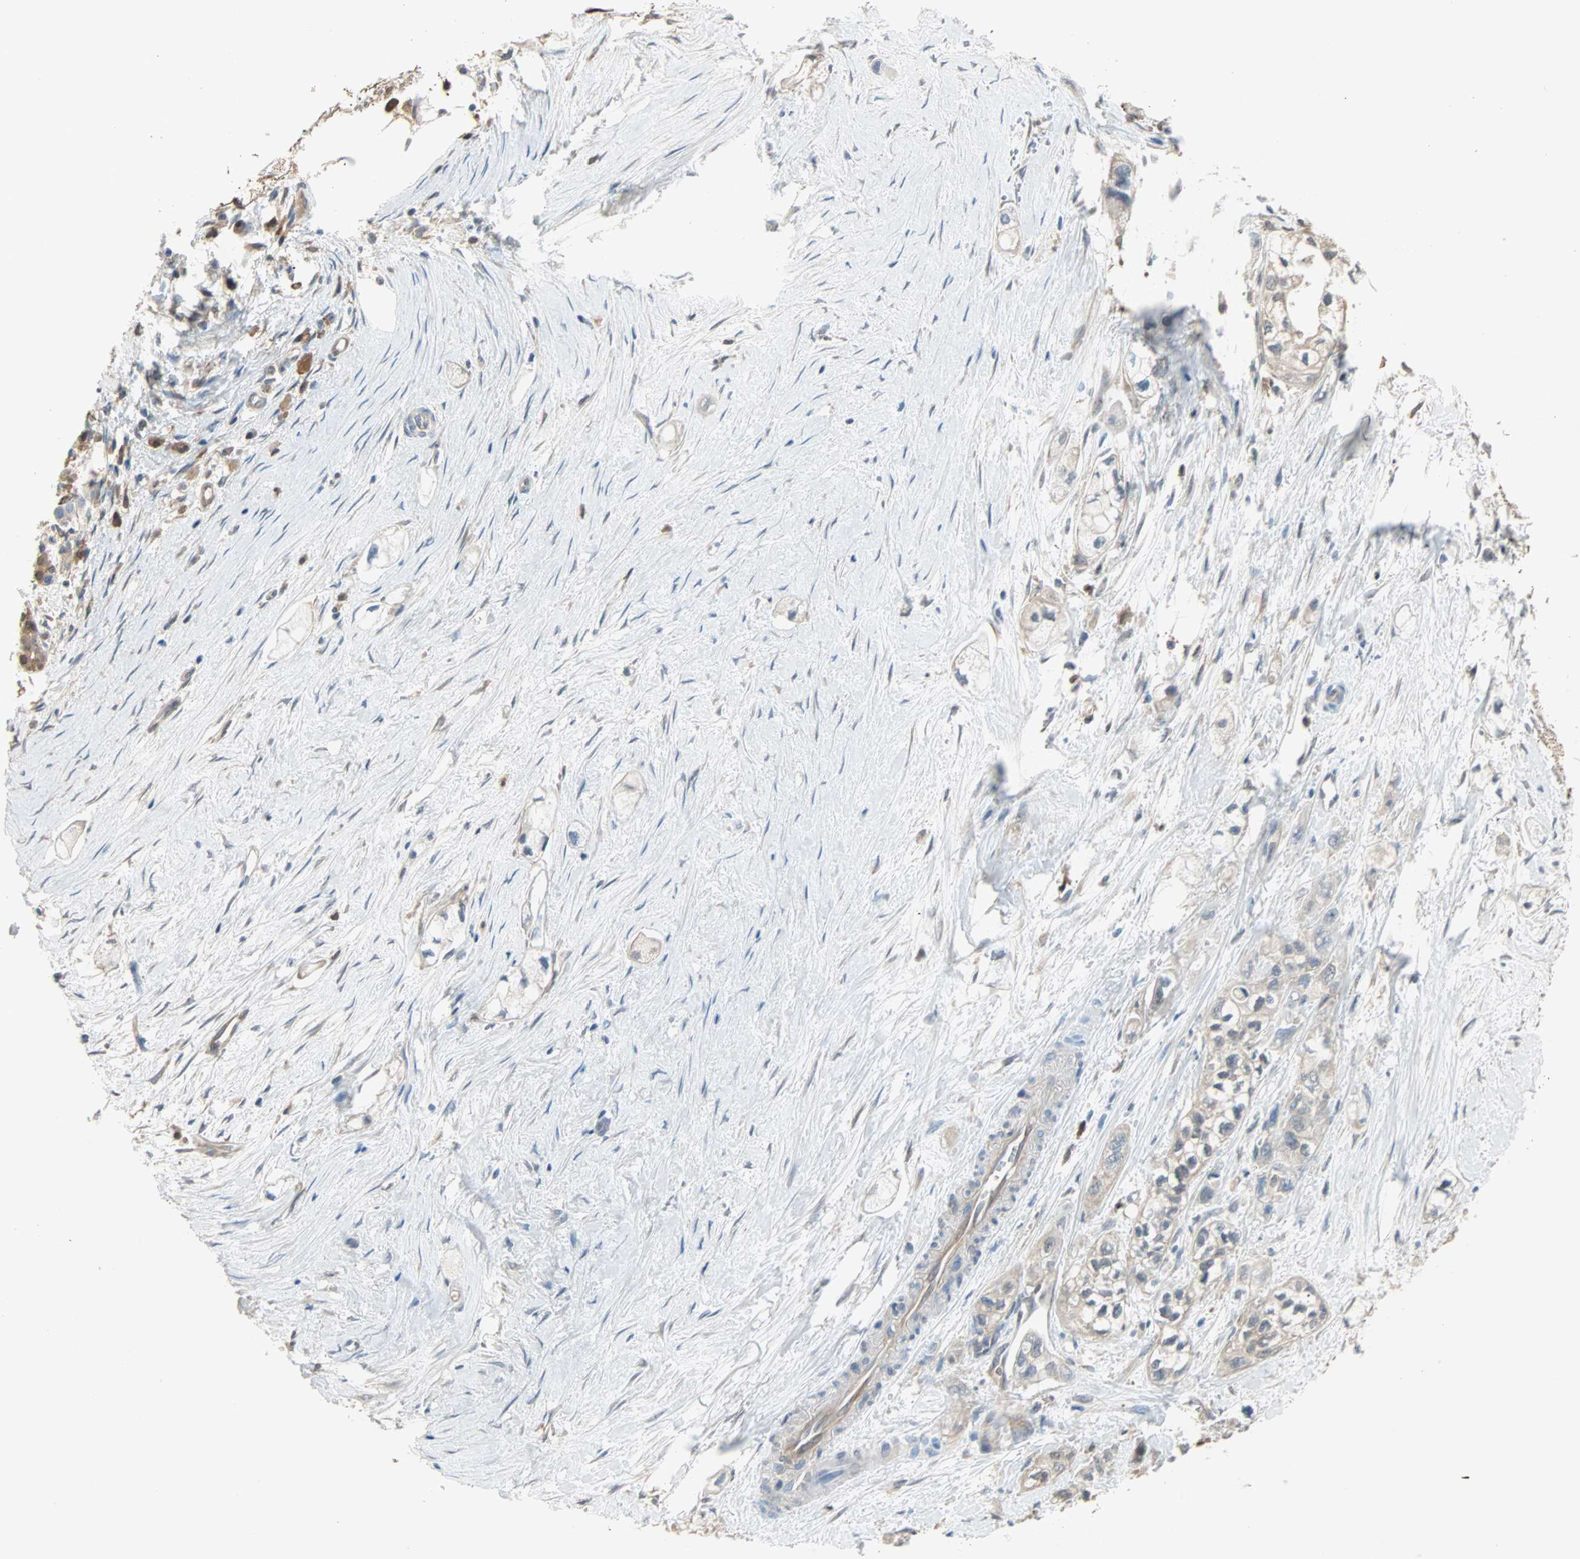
{"staining": {"intensity": "negative", "quantity": "none", "location": "none"}, "tissue": "pancreatic cancer", "cell_type": "Tumor cells", "image_type": "cancer", "snomed": [{"axis": "morphology", "description": "Adenocarcinoma, NOS"}, {"axis": "topography", "description": "Pancreas"}], "caption": "The micrograph demonstrates no significant positivity in tumor cells of pancreatic cancer (adenocarcinoma).", "gene": "PRDX1", "patient": {"sex": "male", "age": 74}}